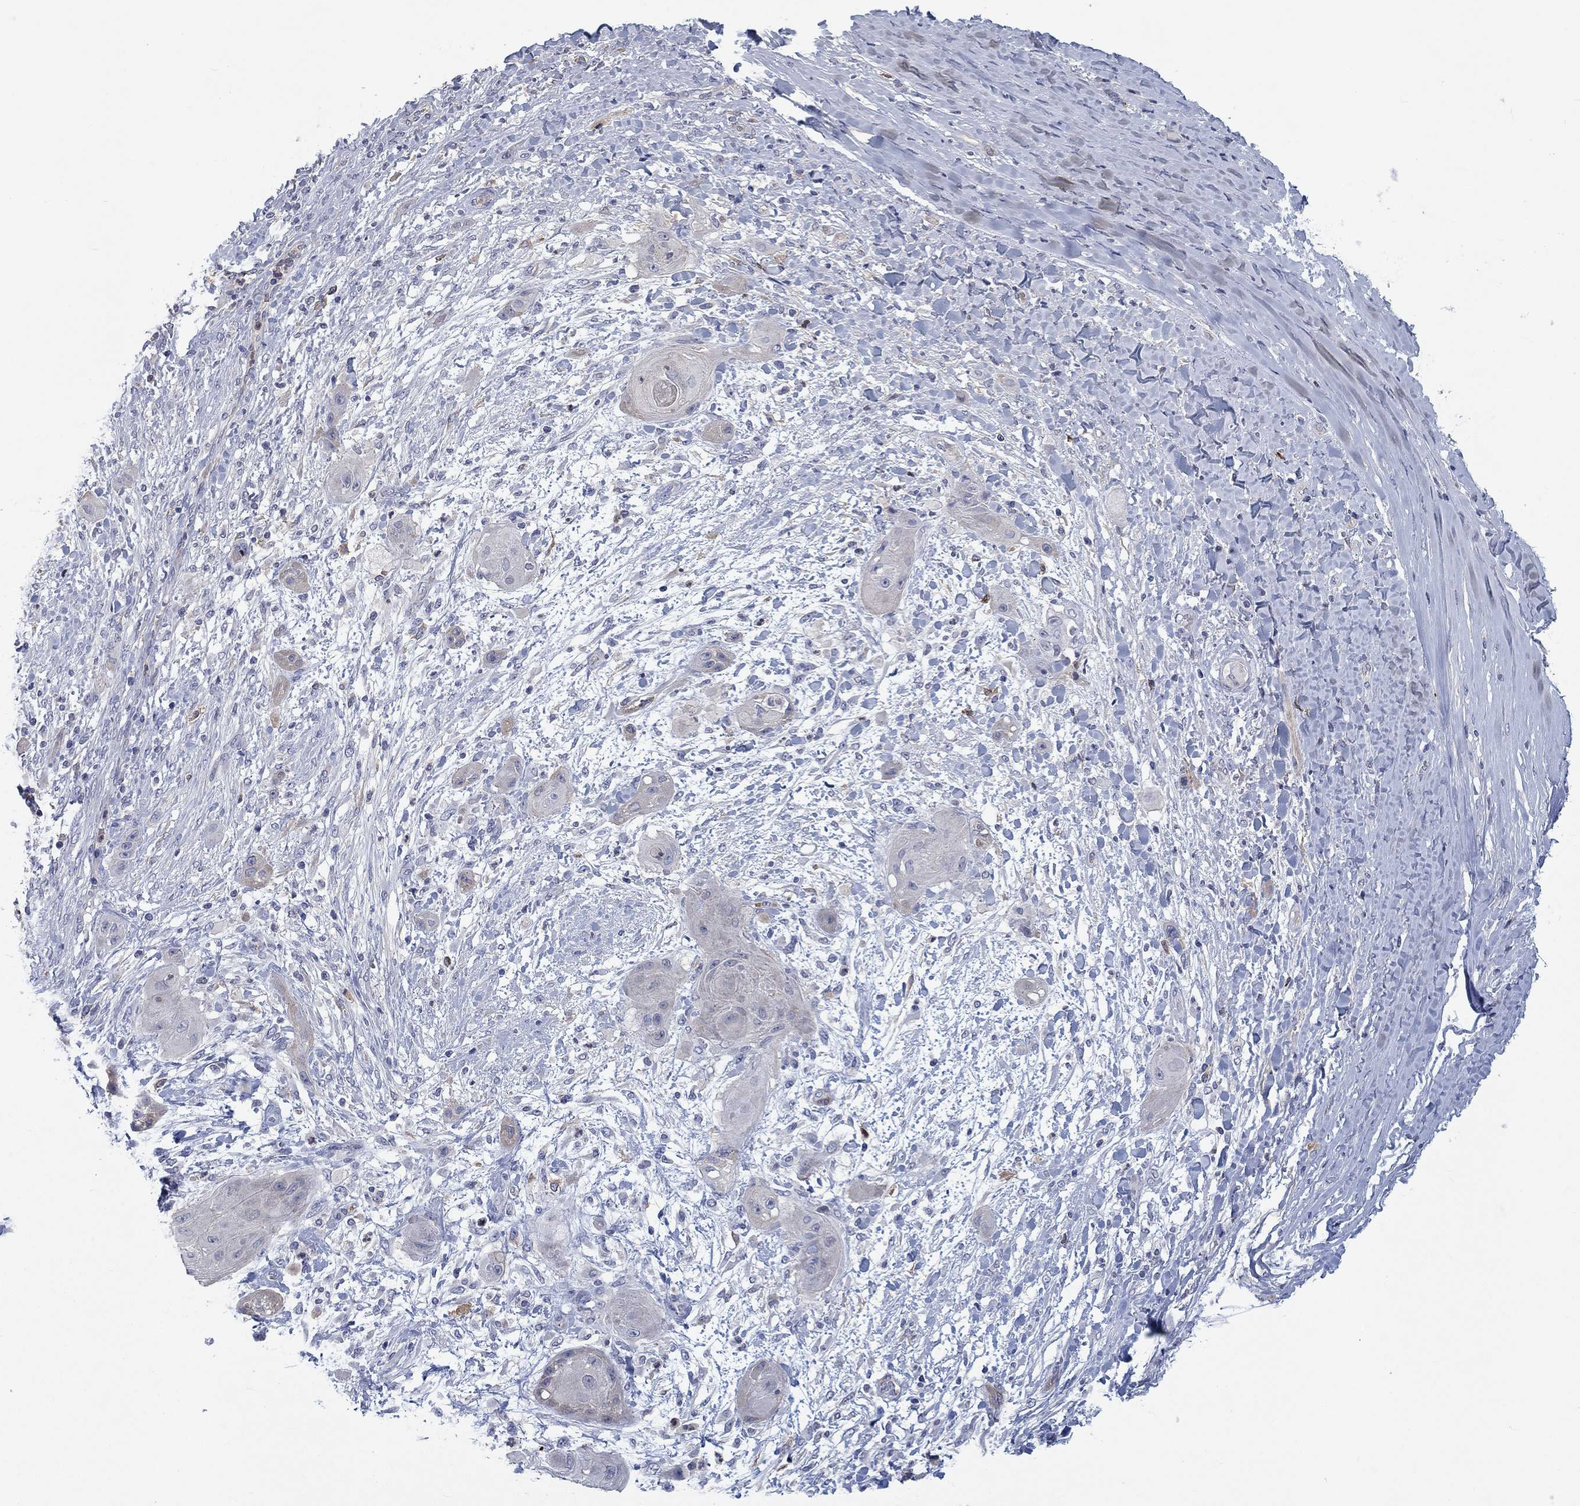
{"staining": {"intensity": "negative", "quantity": "none", "location": "none"}, "tissue": "skin cancer", "cell_type": "Tumor cells", "image_type": "cancer", "snomed": [{"axis": "morphology", "description": "Squamous cell carcinoma, NOS"}, {"axis": "topography", "description": "Skin"}], "caption": "Immunohistochemical staining of human skin squamous cell carcinoma exhibits no significant expression in tumor cells. (DAB IHC visualized using brightfield microscopy, high magnification).", "gene": "KIF15", "patient": {"sex": "male", "age": 62}}